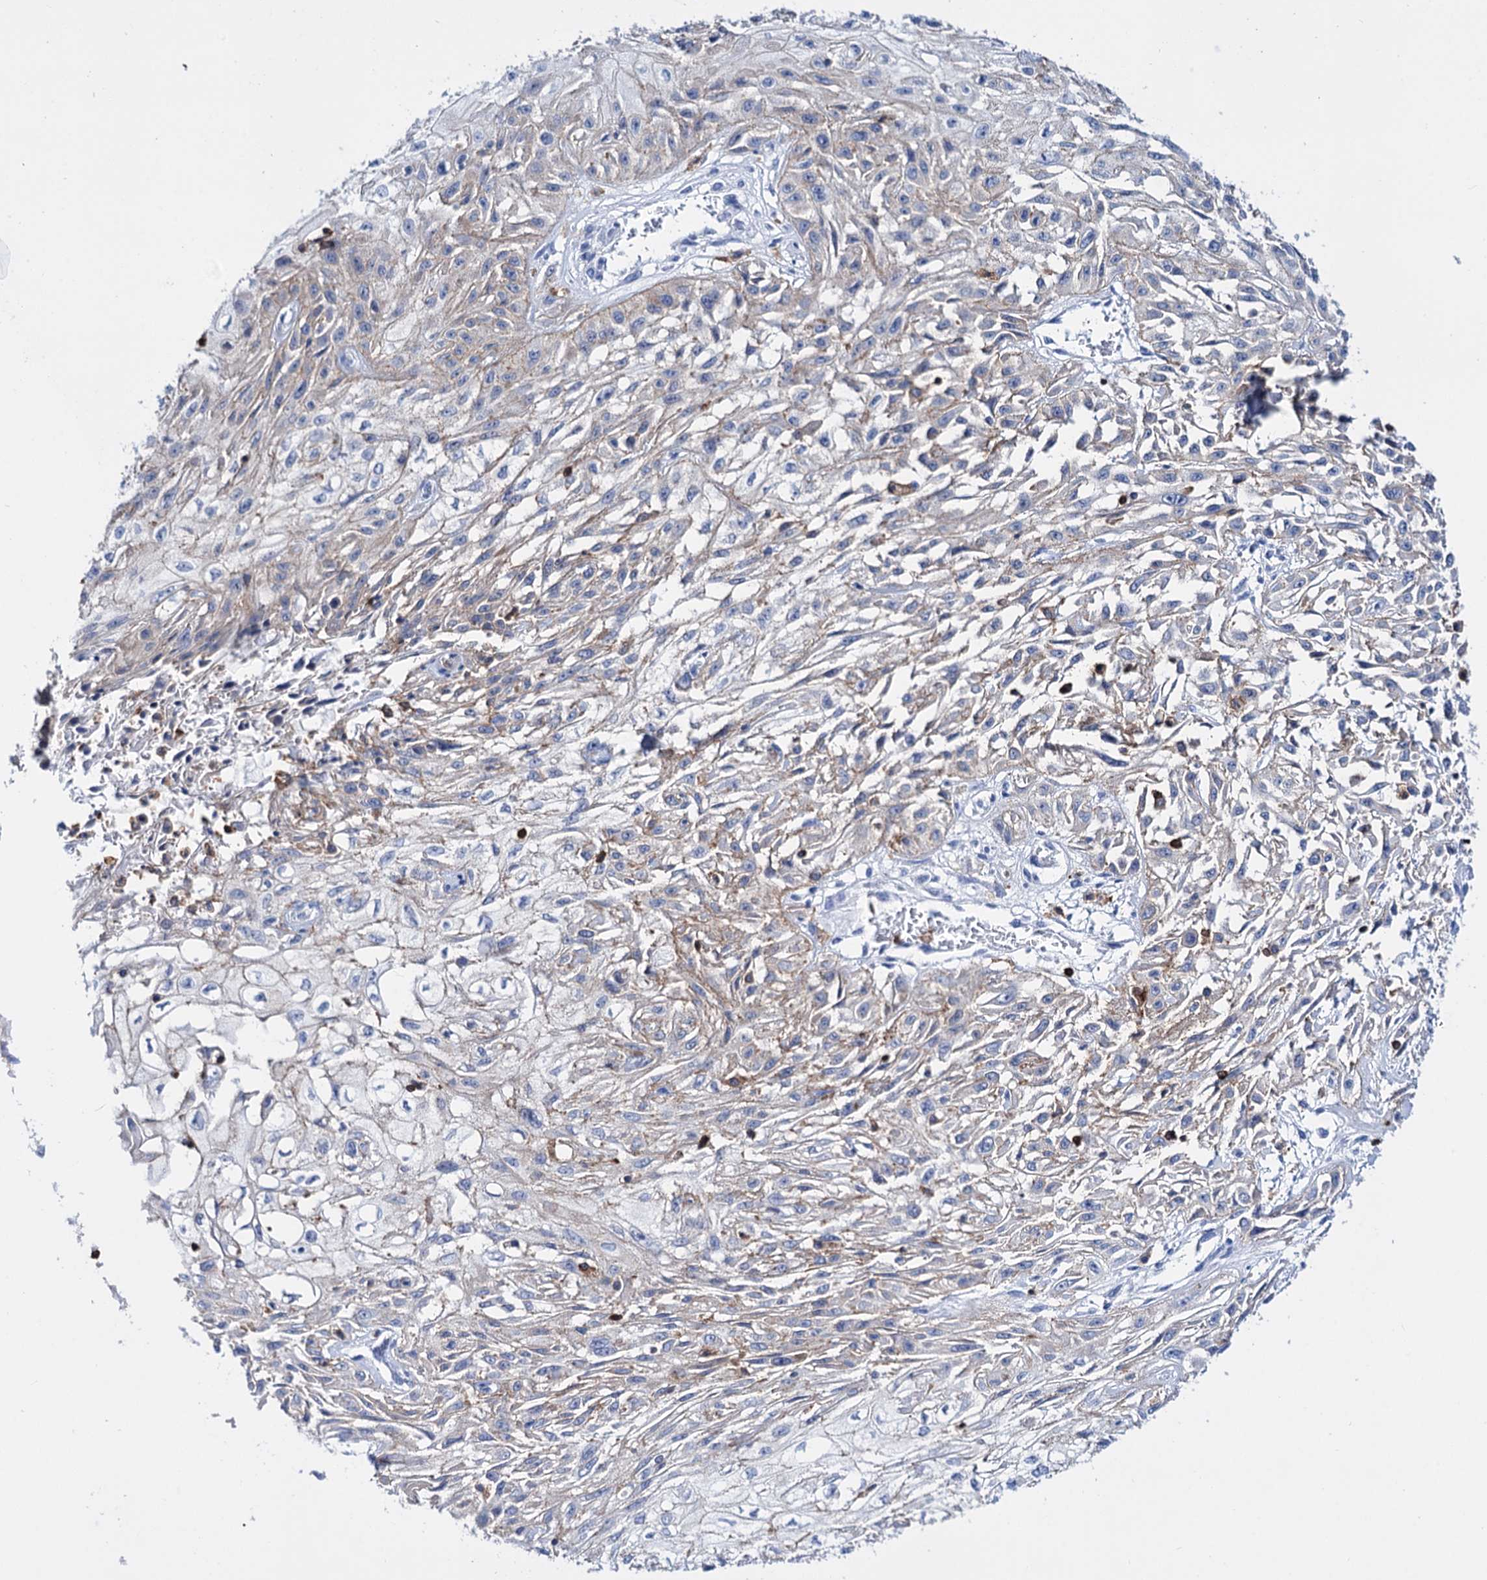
{"staining": {"intensity": "negative", "quantity": "none", "location": "none"}, "tissue": "skin cancer", "cell_type": "Tumor cells", "image_type": "cancer", "snomed": [{"axis": "morphology", "description": "Squamous cell carcinoma, NOS"}, {"axis": "morphology", "description": "Squamous cell carcinoma, metastatic, NOS"}, {"axis": "topography", "description": "Skin"}, {"axis": "topography", "description": "Lymph node"}], "caption": "A micrograph of human skin metastatic squamous cell carcinoma is negative for staining in tumor cells.", "gene": "DEF6", "patient": {"sex": "male", "age": 75}}